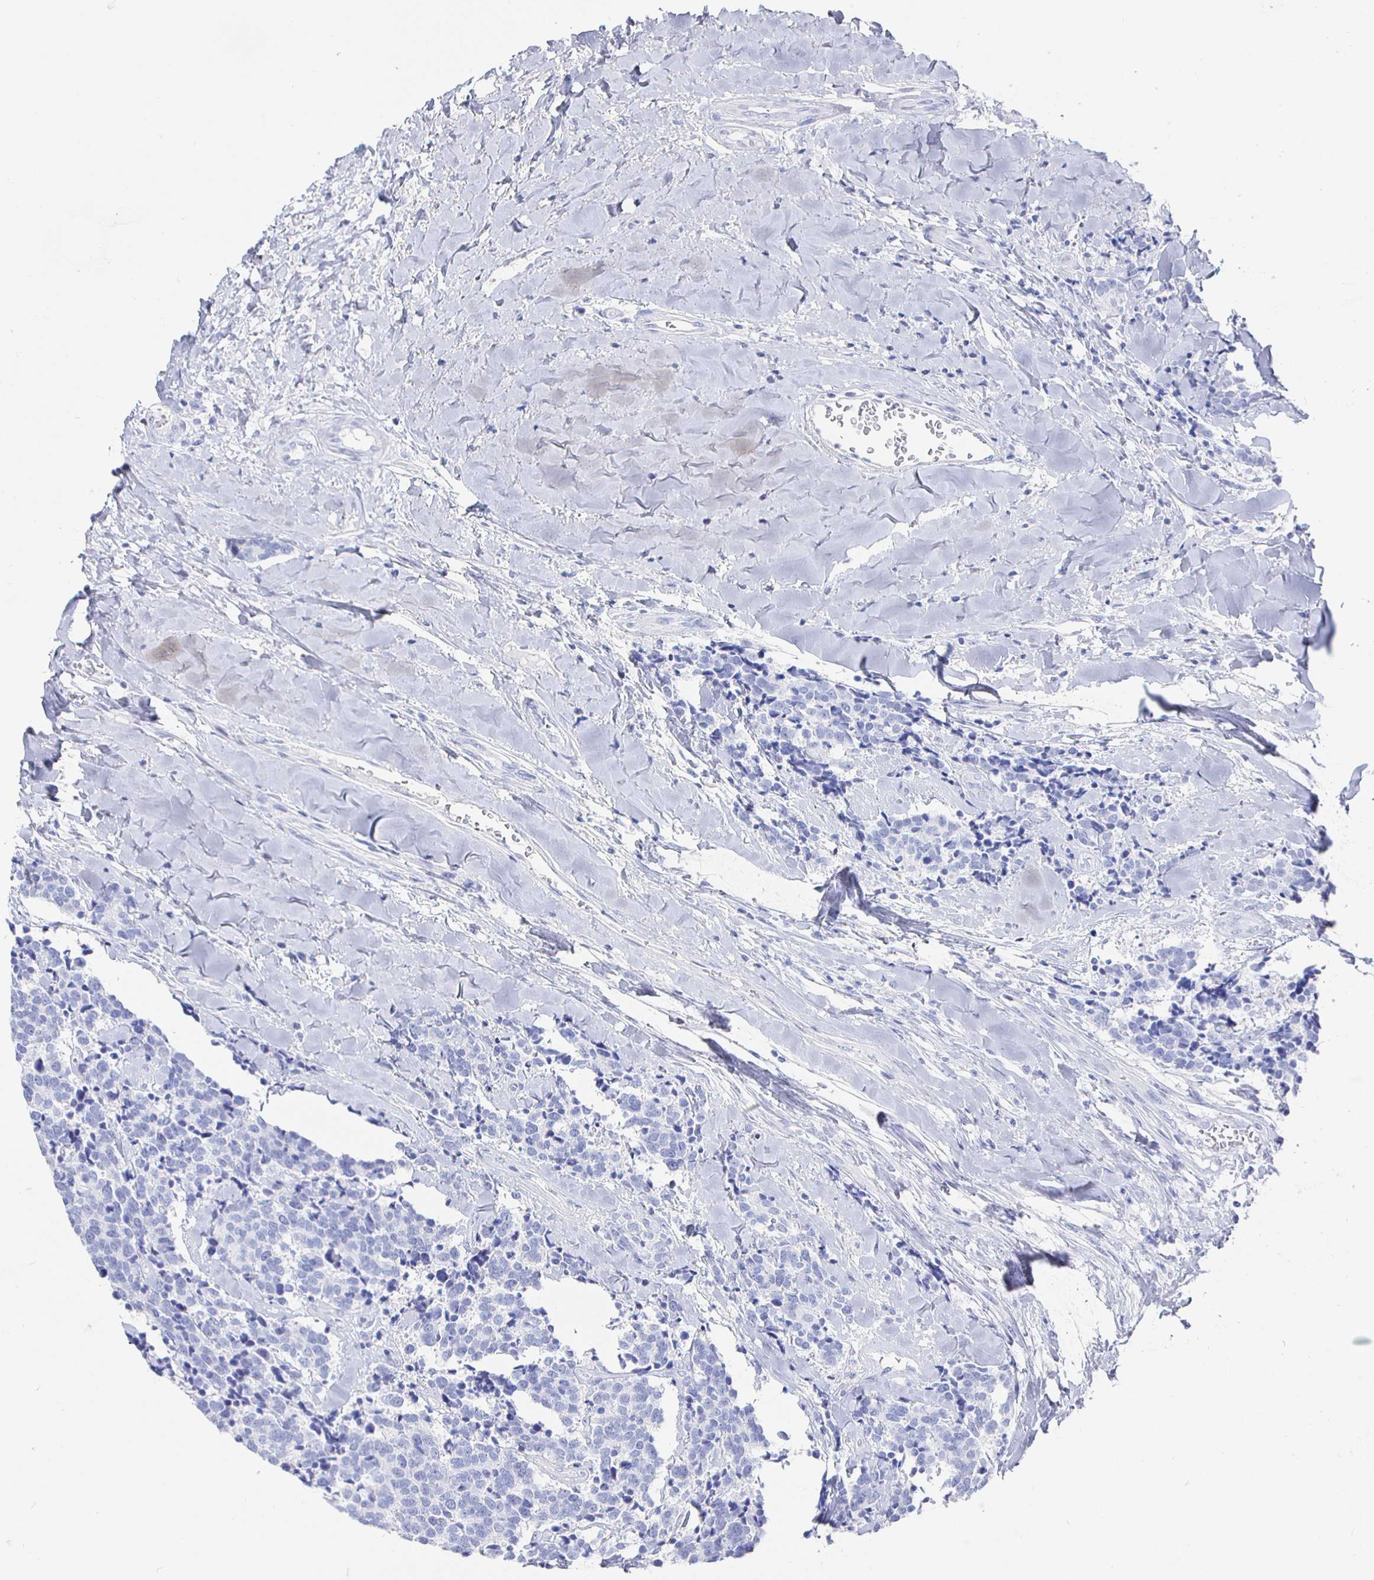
{"staining": {"intensity": "negative", "quantity": "none", "location": "none"}, "tissue": "carcinoid", "cell_type": "Tumor cells", "image_type": "cancer", "snomed": [{"axis": "morphology", "description": "Carcinoid, malignant, NOS"}, {"axis": "topography", "description": "Skin"}], "caption": "Tumor cells are negative for protein expression in human carcinoid.", "gene": "CLCA1", "patient": {"sex": "female", "age": 79}}